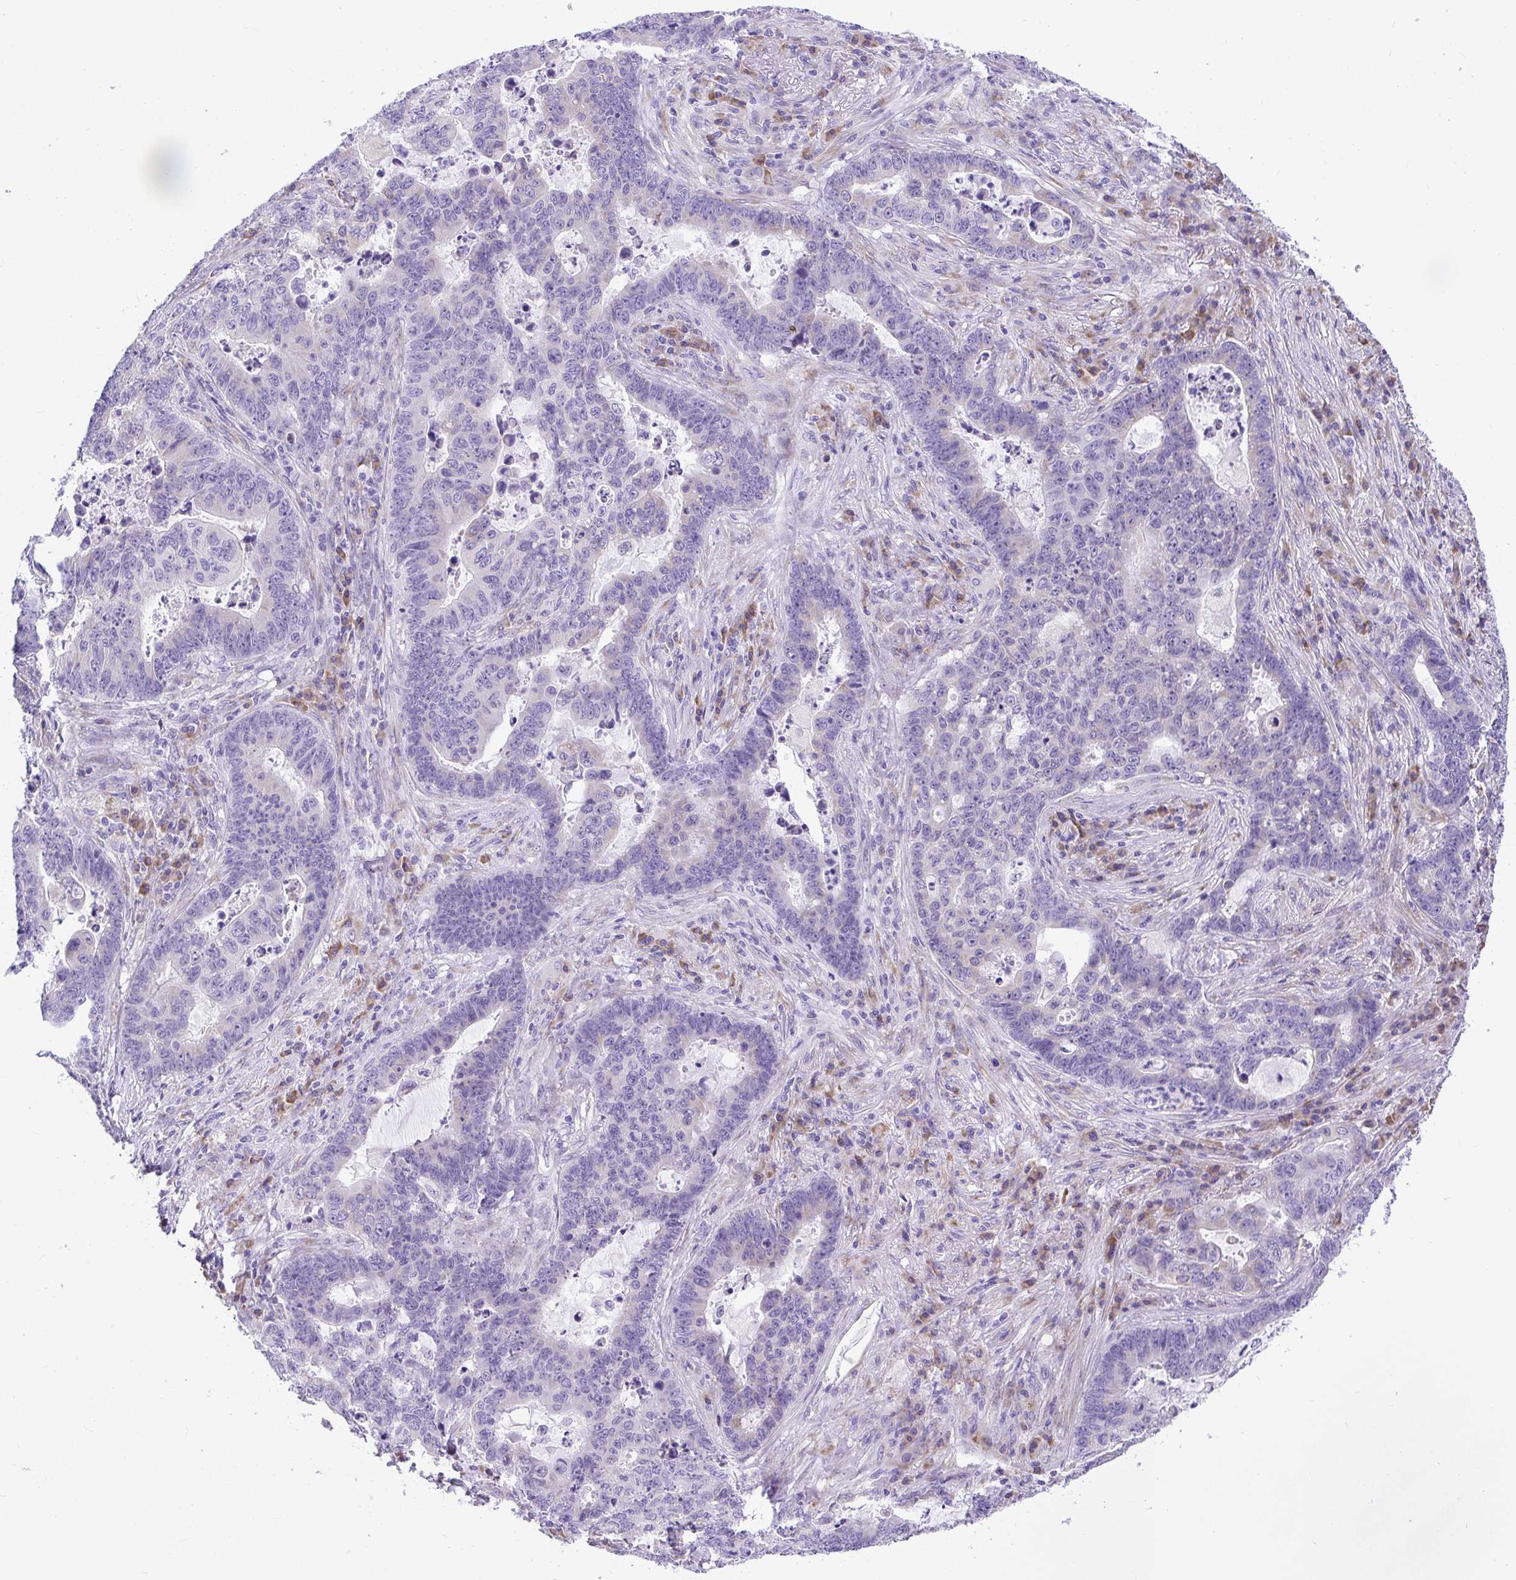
{"staining": {"intensity": "negative", "quantity": "none", "location": "none"}, "tissue": "lung cancer", "cell_type": "Tumor cells", "image_type": "cancer", "snomed": [{"axis": "morphology", "description": "Aneuploidy"}, {"axis": "morphology", "description": "Adenocarcinoma, NOS"}, {"axis": "morphology", "description": "Adenocarcinoma primary or metastatic"}, {"axis": "topography", "description": "Lung"}], "caption": "Protein analysis of lung cancer (adenocarcinoma) reveals no significant positivity in tumor cells.", "gene": "ADRA2C", "patient": {"sex": "female", "age": 75}}